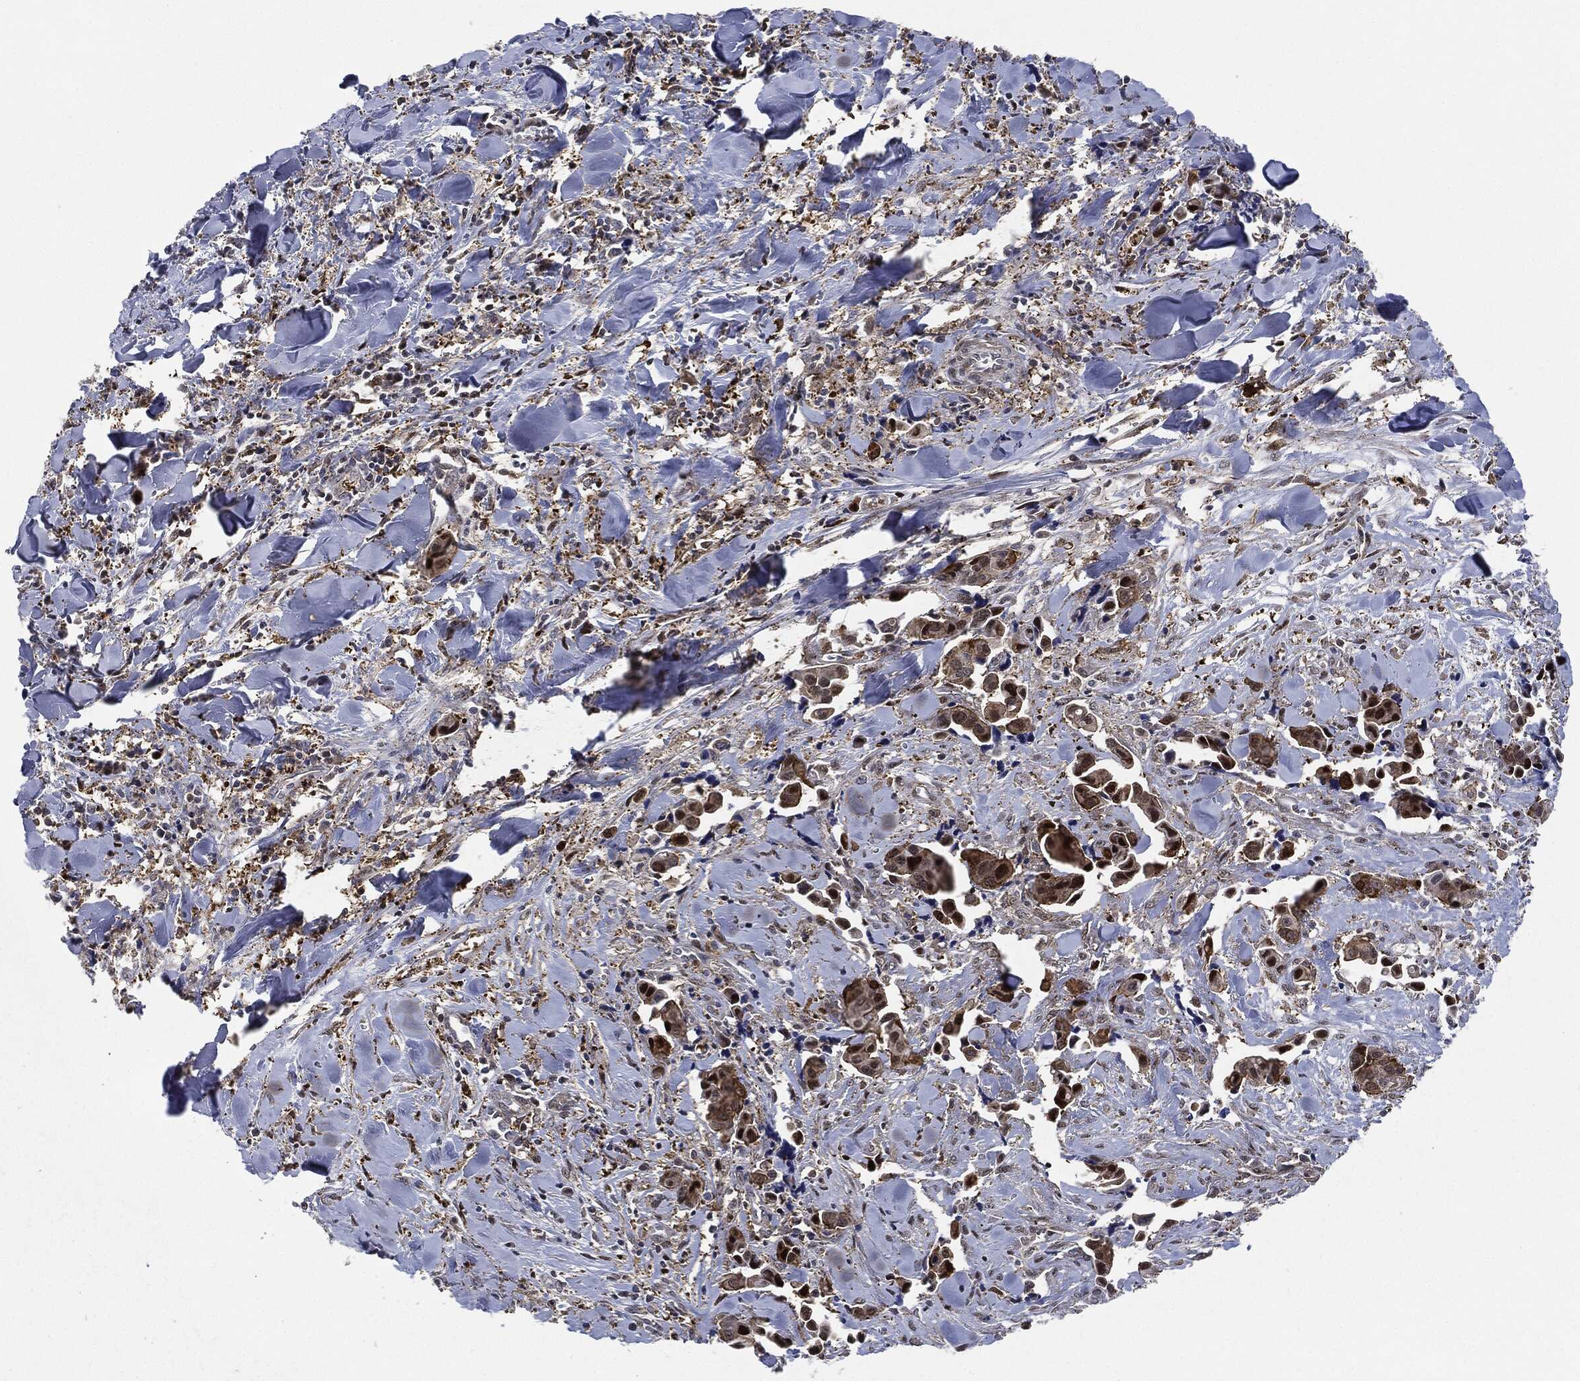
{"staining": {"intensity": "strong", "quantity": "<25%", "location": "nuclear"}, "tissue": "head and neck cancer", "cell_type": "Tumor cells", "image_type": "cancer", "snomed": [{"axis": "morphology", "description": "Adenocarcinoma, NOS"}, {"axis": "topography", "description": "Head-Neck"}], "caption": "Immunohistochemistry (IHC) of human head and neck cancer shows medium levels of strong nuclear staining in approximately <25% of tumor cells.", "gene": "NANOS3", "patient": {"sex": "male", "age": 76}}